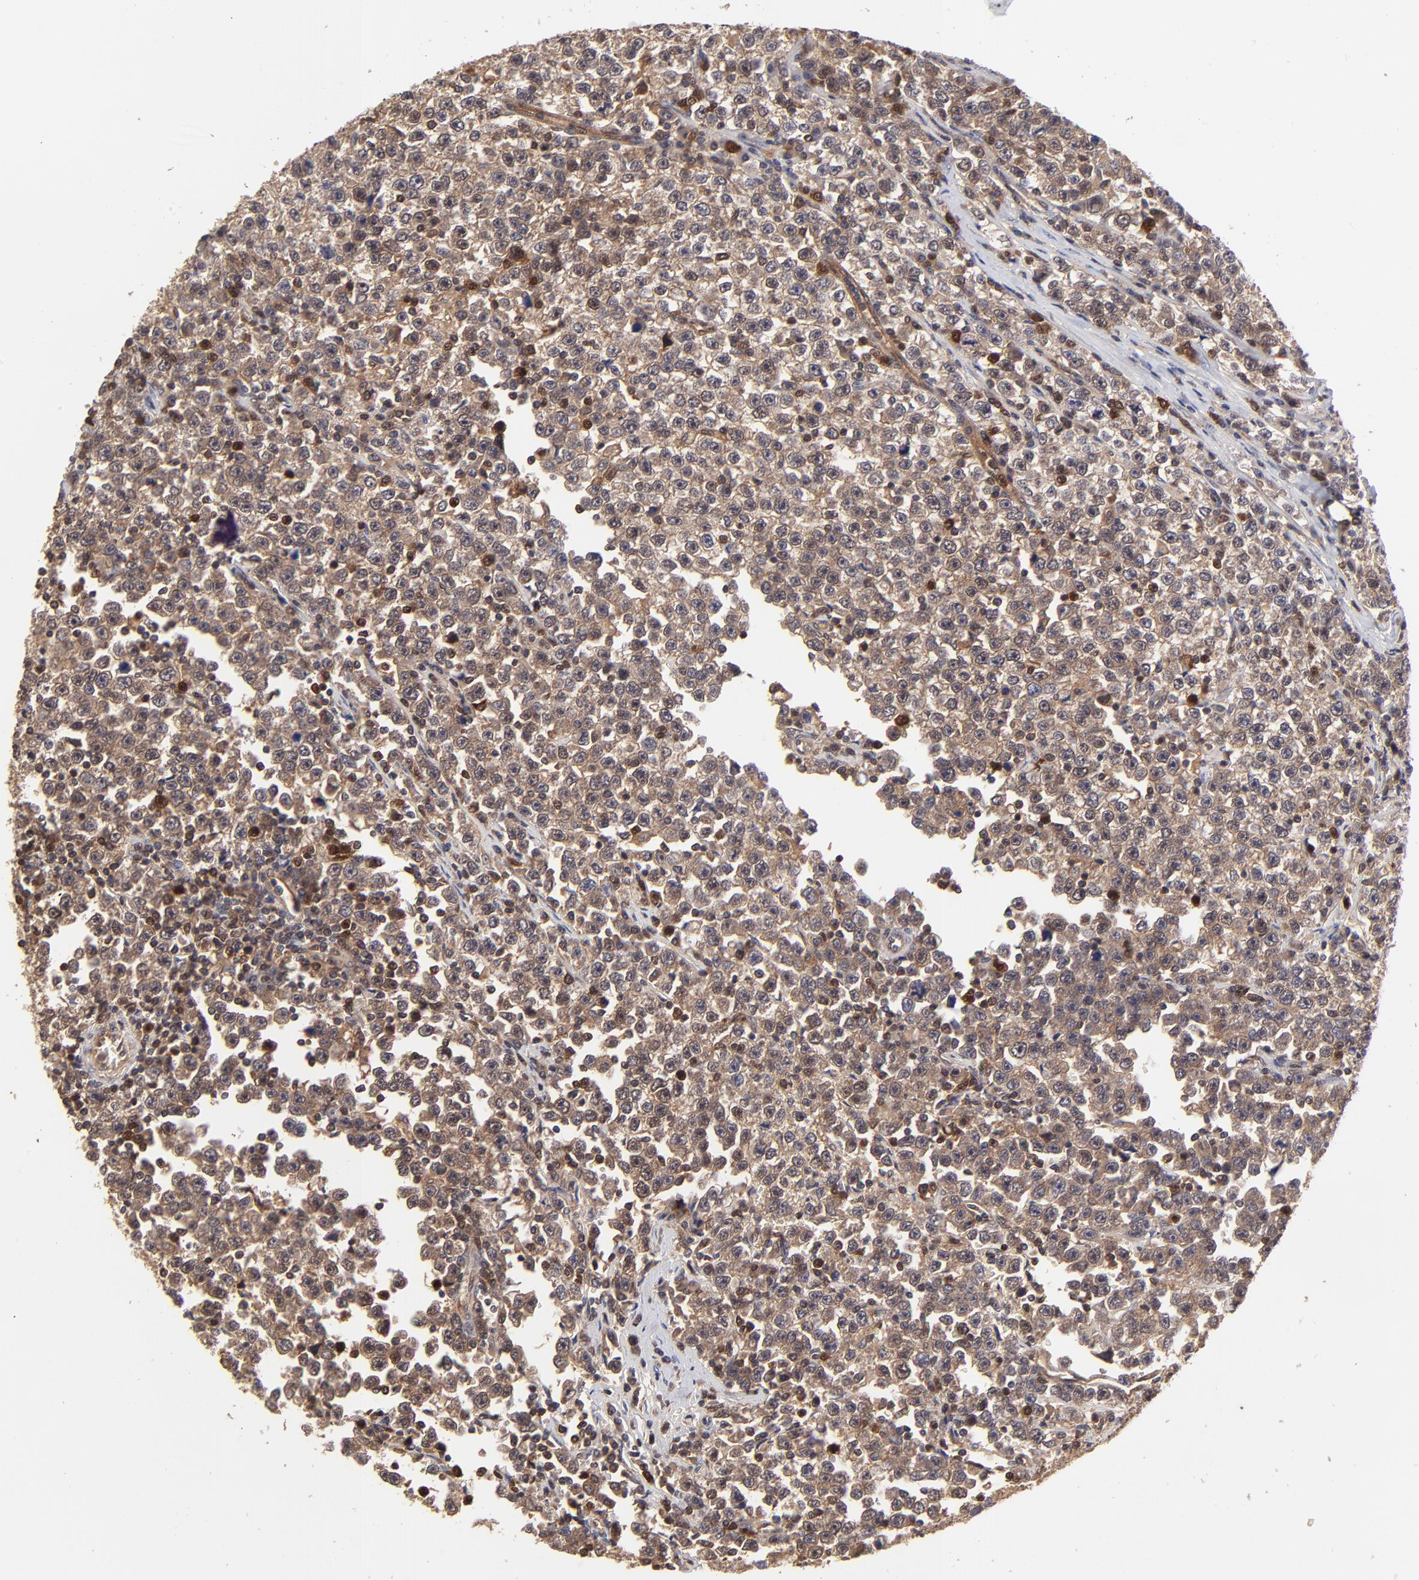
{"staining": {"intensity": "moderate", "quantity": "25%-75%", "location": "cytoplasmic/membranous,nuclear"}, "tissue": "testis cancer", "cell_type": "Tumor cells", "image_type": "cancer", "snomed": [{"axis": "morphology", "description": "Seminoma, NOS"}, {"axis": "topography", "description": "Testis"}], "caption": "This is a micrograph of IHC staining of testis cancer, which shows moderate positivity in the cytoplasmic/membranous and nuclear of tumor cells.", "gene": "DCTPP1", "patient": {"sex": "male", "age": 43}}